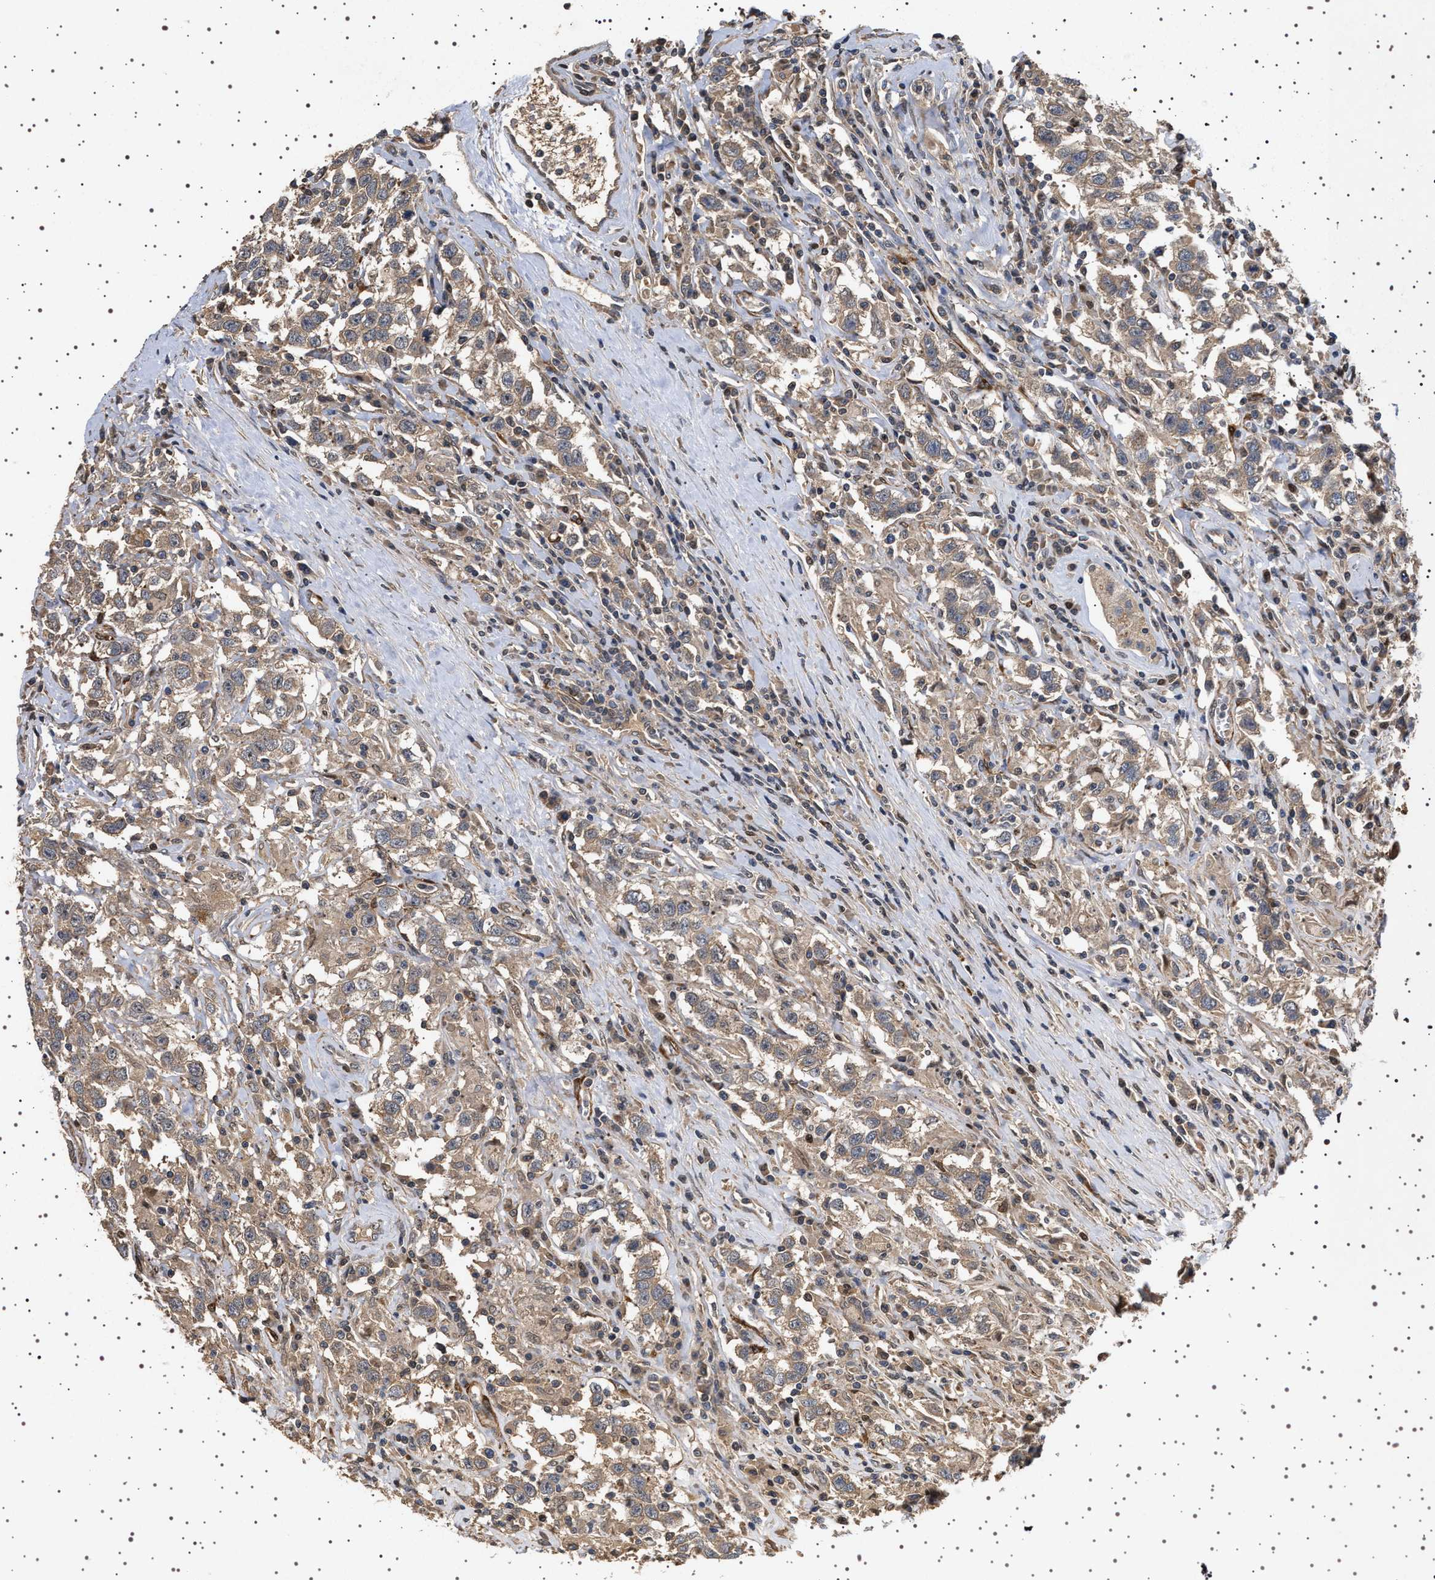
{"staining": {"intensity": "weak", "quantity": ">75%", "location": "cytoplasmic/membranous"}, "tissue": "testis cancer", "cell_type": "Tumor cells", "image_type": "cancer", "snomed": [{"axis": "morphology", "description": "Seminoma, NOS"}, {"axis": "topography", "description": "Testis"}], "caption": "This histopathology image reveals IHC staining of human testis cancer, with low weak cytoplasmic/membranous staining in approximately >75% of tumor cells.", "gene": "GUCY1B1", "patient": {"sex": "male", "age": 41}}